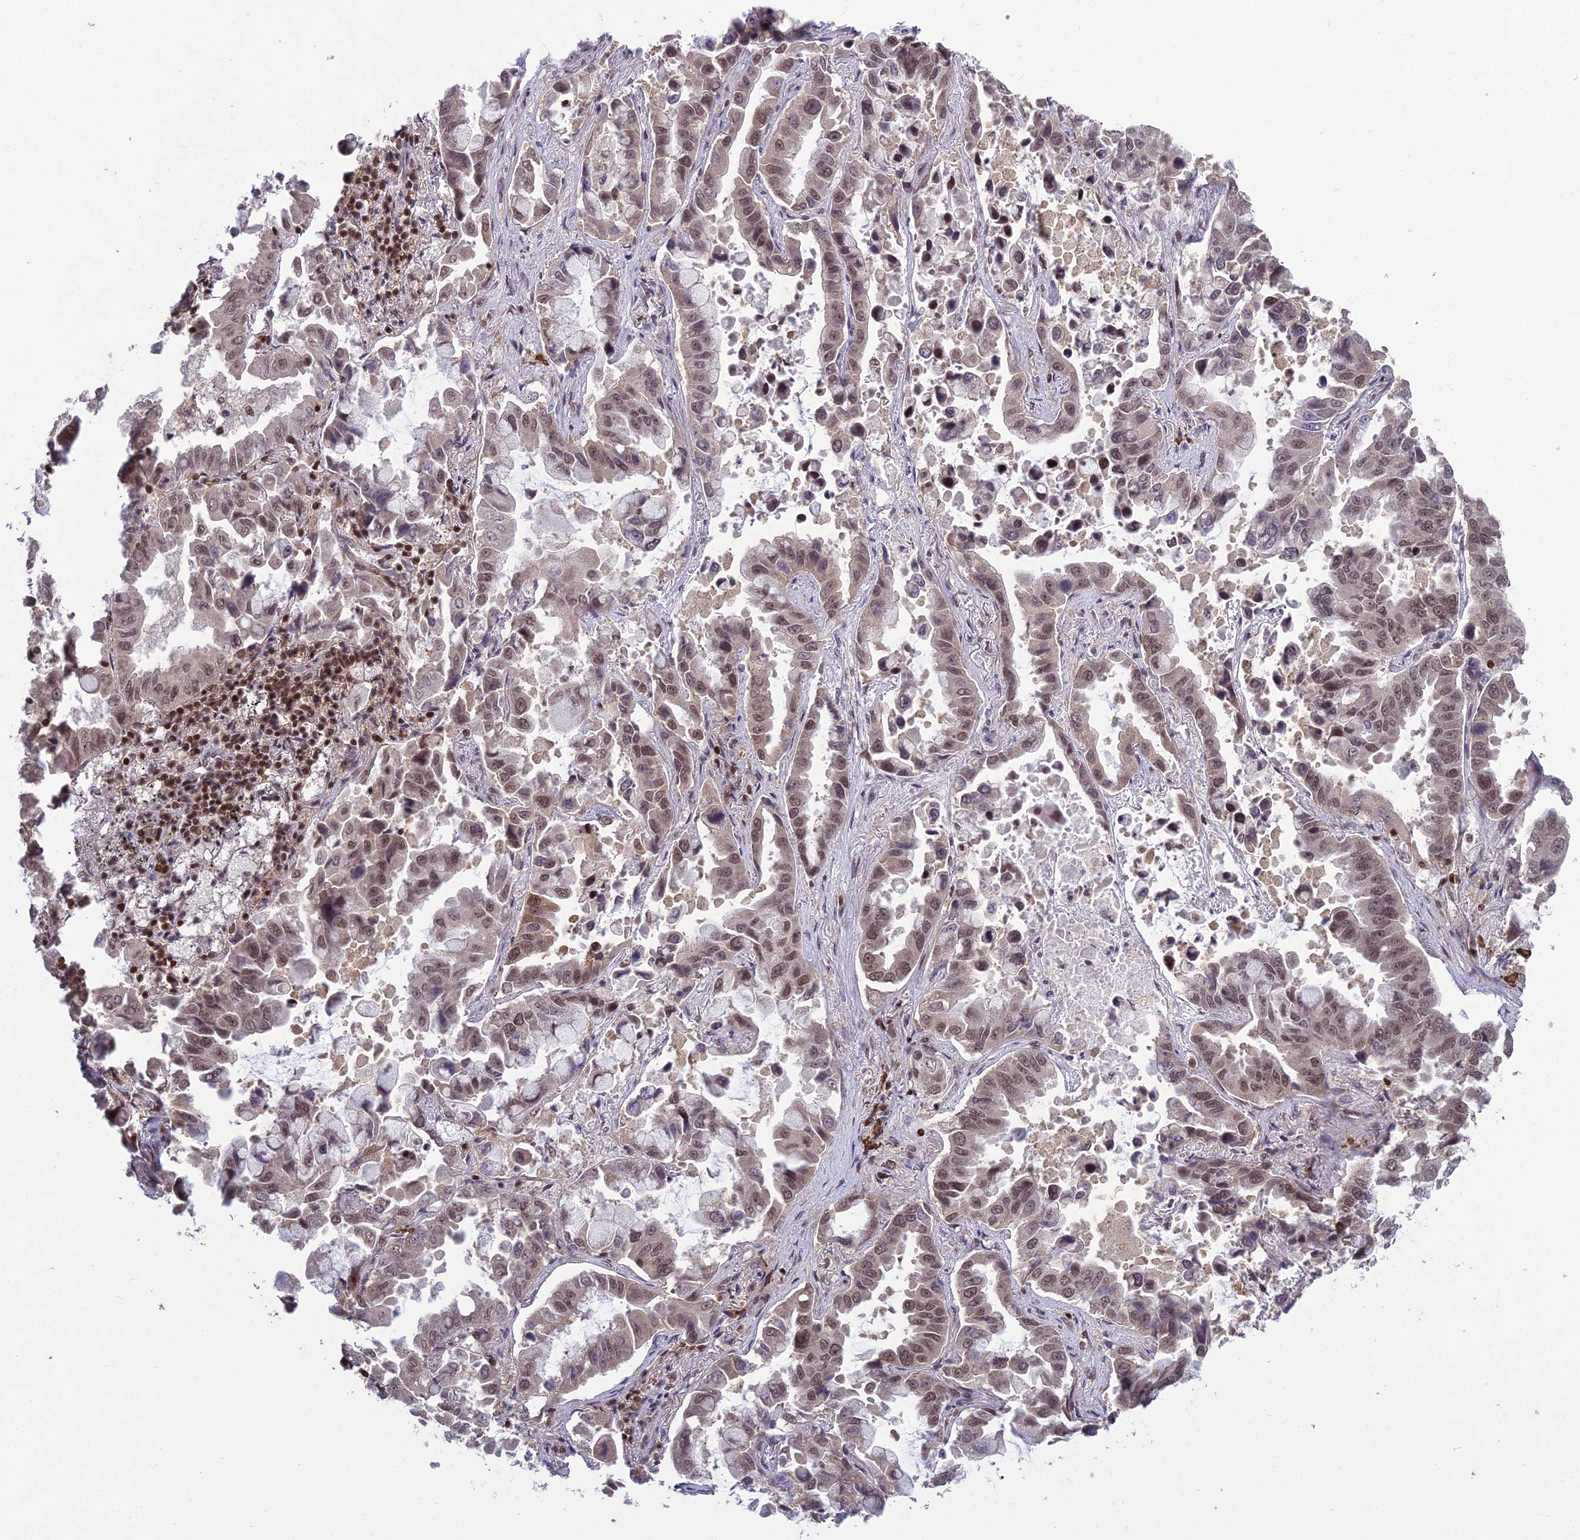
{"staining": {"intensity": "moderate", "quantity": ">75%", "location": "nuclear"}, "tissue": "lung cancer", "cell_type": "Tumor cells", "image_type": "cancer", "snomed": [{"axis": "morphology", "description": "Adenocarcinoma, NOS"}, {"axis": "topography", "description": "Lung"}], "caption": "Tumor cells exhibit medium levels of moderate nuclear staining in approximately >75% of cells in human lung cancer (adenocarcinoma).", "gene": "GMEB1", "patient": {"sex": "male", "age": 64}}